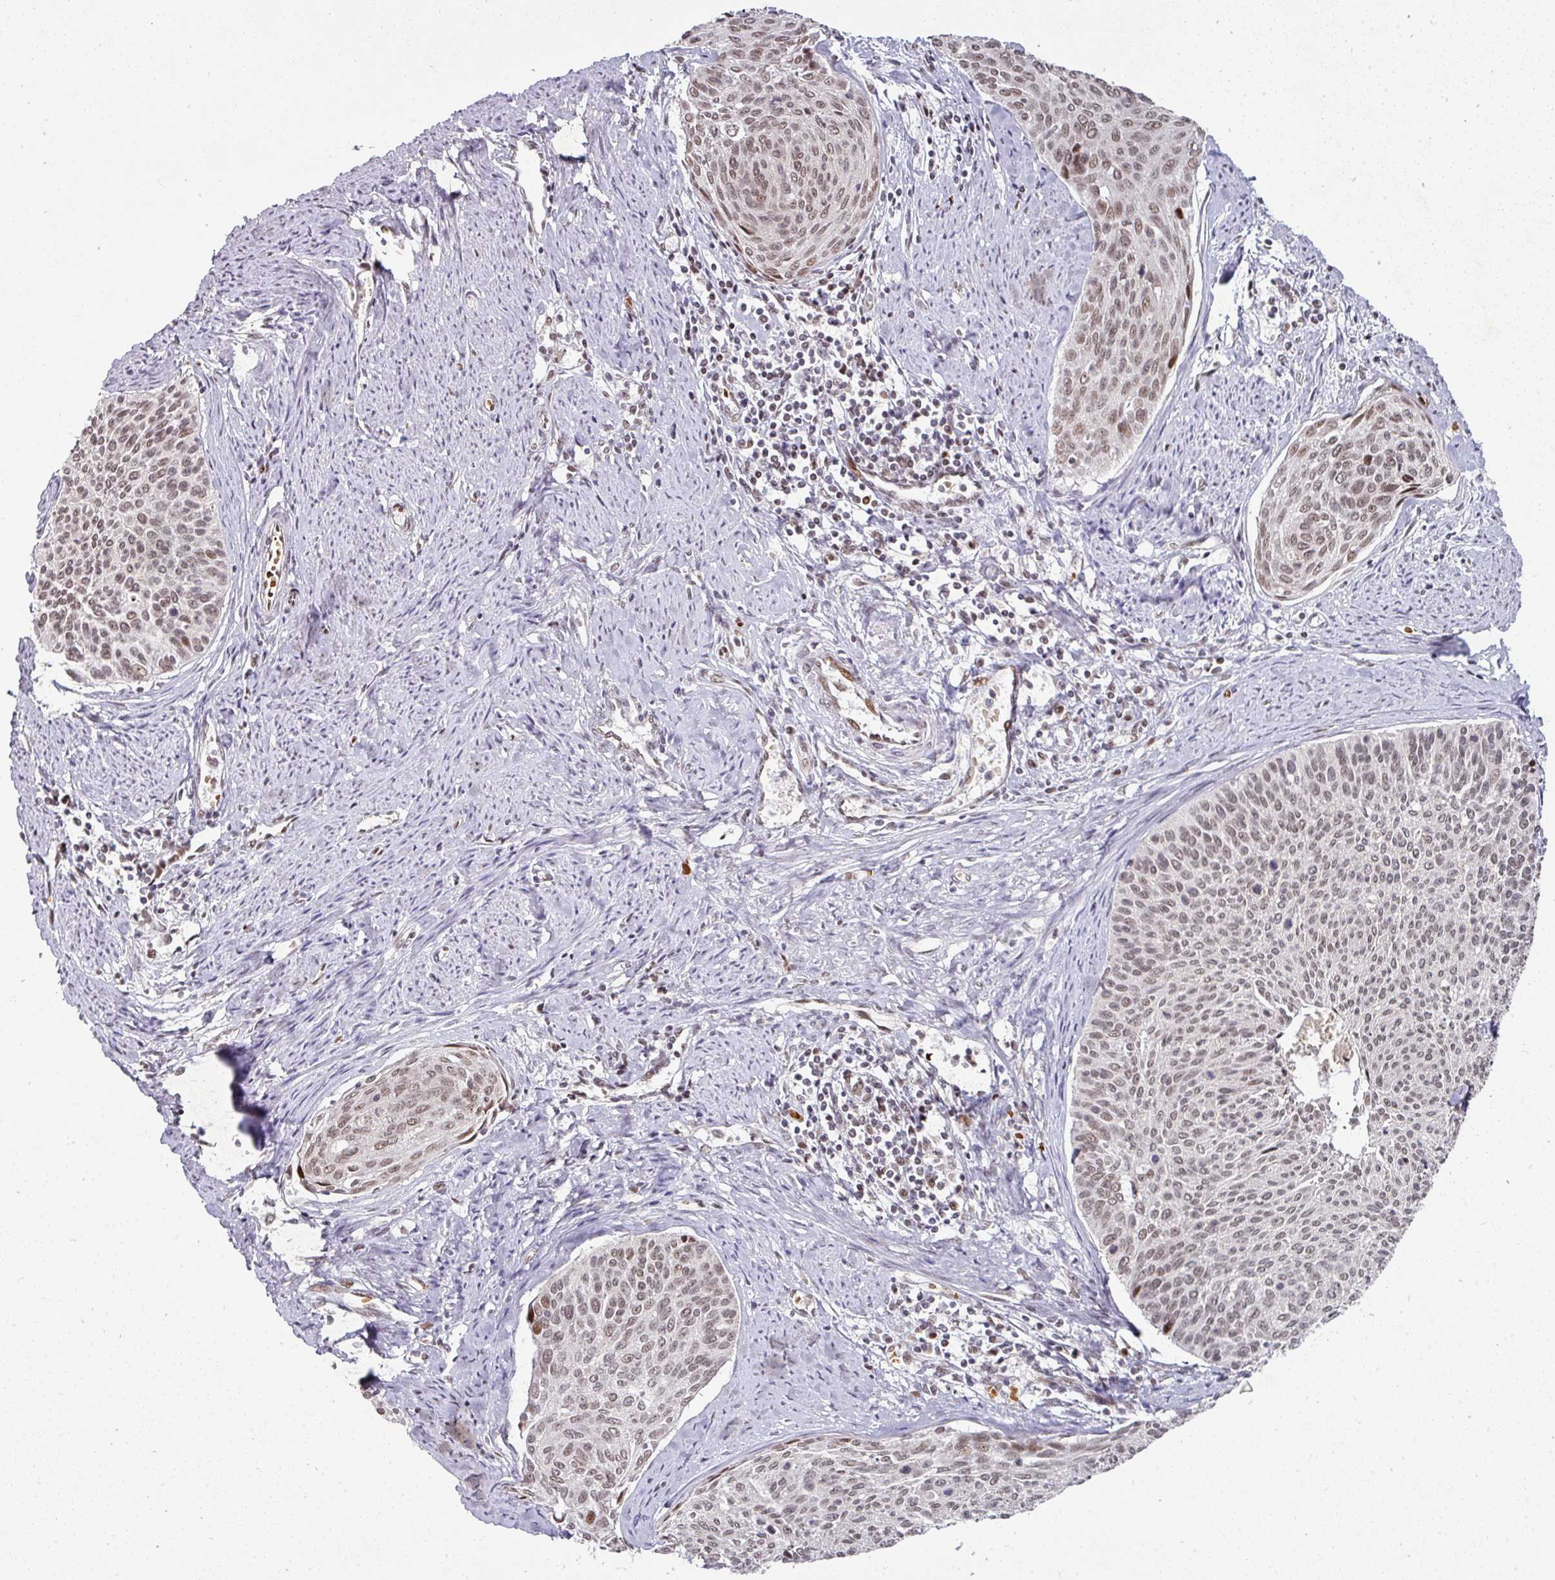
{"staining": {"intensity": "moderate", "quantity": "25%-75%", "location": "nuclear"}, "tissue": "cervical cancer", "cell_type": "Tumor cells", "image_type": "cancer", "snomed": [{"axis": "morphology", "description": "Squamous cell carcinoma, NOS"}, {"axis": "topography", "description": "Cervix"}], "caption": "Moderate nuclear positivity is present in about 25%-75% of tumor cells in cervical squamous cell carcinoma. The staining was performed using DAB (3,3'-diaminobenzidine), with brown indicating positive protein expression. Nuclei are stained blue with hematoxylin.", "gene": "NEIL1", "patient": {"sex": "female", "age": 55}}